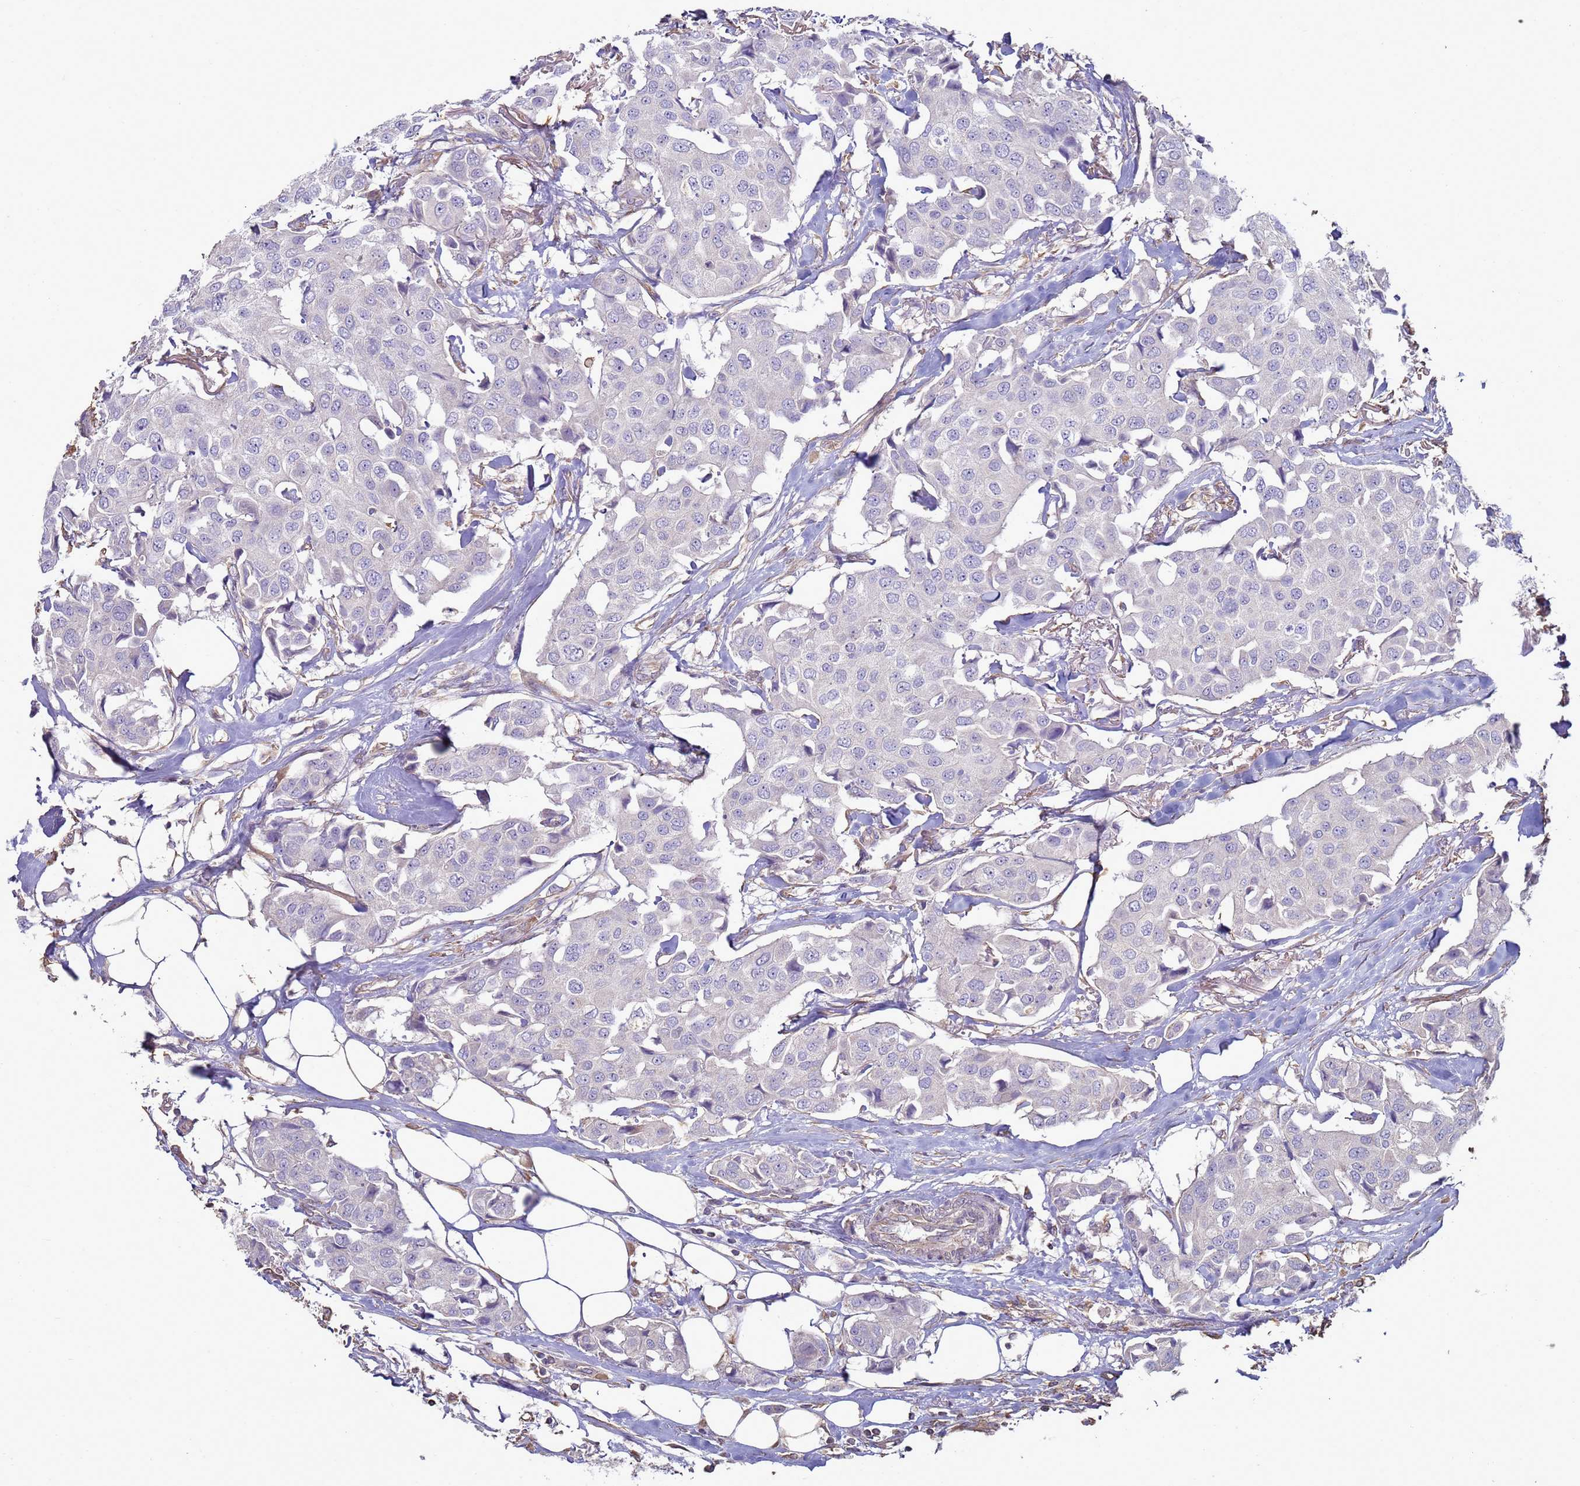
{"staining": {"intensity": "negative", "quantity": "none", "location": "none"}, "tissue": "breast cancer", "cell_type": "Tumor cells", "image_type": "cancer", "snomed": [{"axis": "morphology", "description": "Duct carcinoma"}, {"axis": "topography", "description": "Breast"}], "caption": "IHC image of neoplastic tissue: breast cancer (infiltrating ductal carcinoma) stained with DAB (3,3'-diaminobenzidine) displays no significant protein expression in tumor cells. Brightfield microscopy of immunohistochemistry stained with DAB (brown) and hematoxylin (blue), captured at high magnification.", "gene": "SGIP1", "patient": {"sex": "female", "age": 80}}